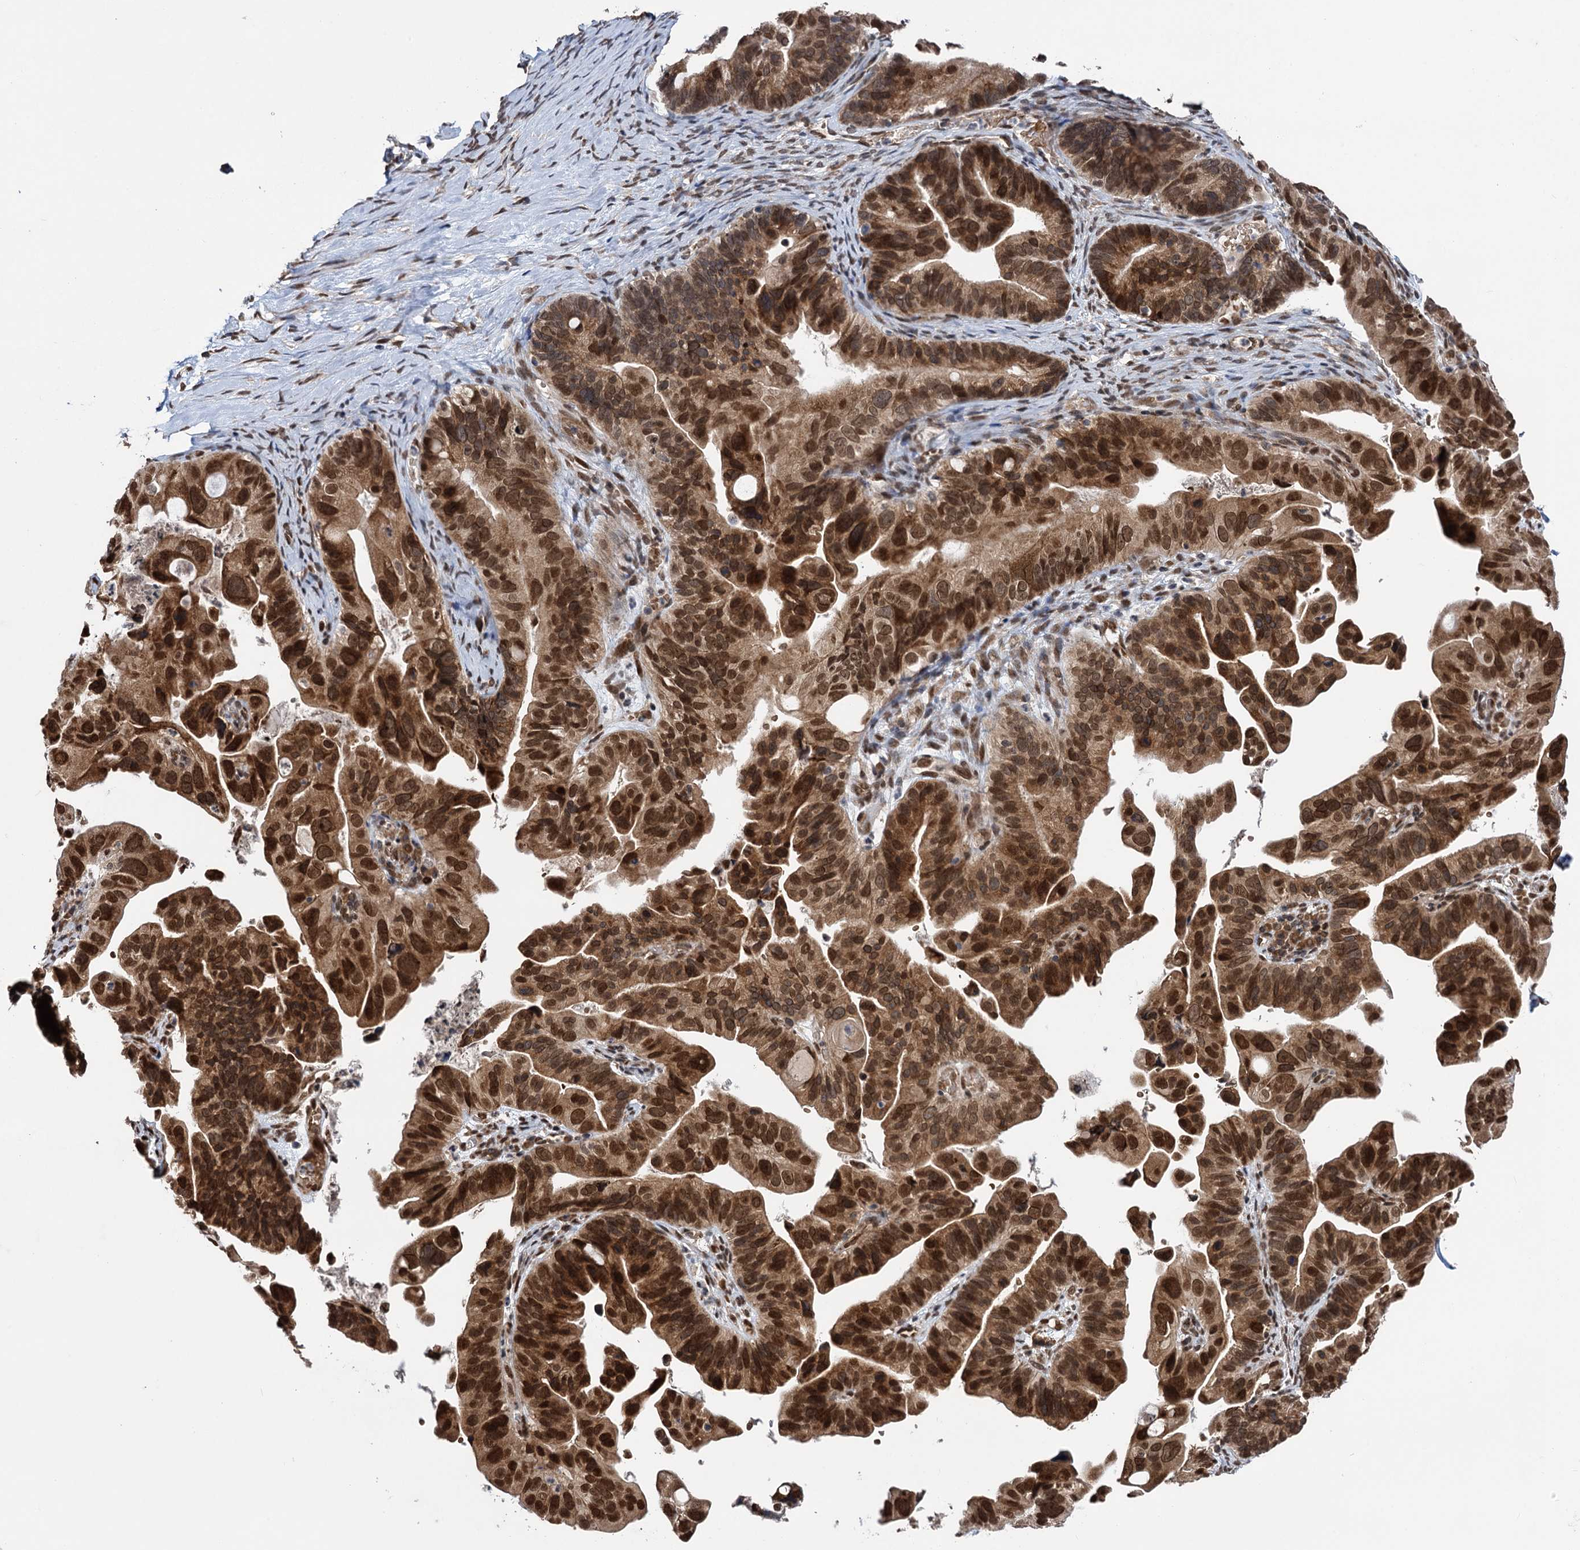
{"staining": {"intensity": "strong", "quantity": ">75%", "location": "cytoplasmic/membranous,nuclear"}, "tissue": "ovarian cancer", "cell_type": "Tumor cells", "image_type": "cancer", "snomed": [{"axis": "morphology", "description": "Cystadenocarcinoma, serous, NOS"}, {"axis": "topography", "description": "Ovary"}], "caption": "Immunohistochemical staining of ovarian cancer (serous cystadenocarcinoma) demonstrates high levels of strong cytoplasmic/membranous and nuclear staining in about >75% of tumor cells.", "gene": "MESD", "patient": {"sex": "female", "age": 56}}